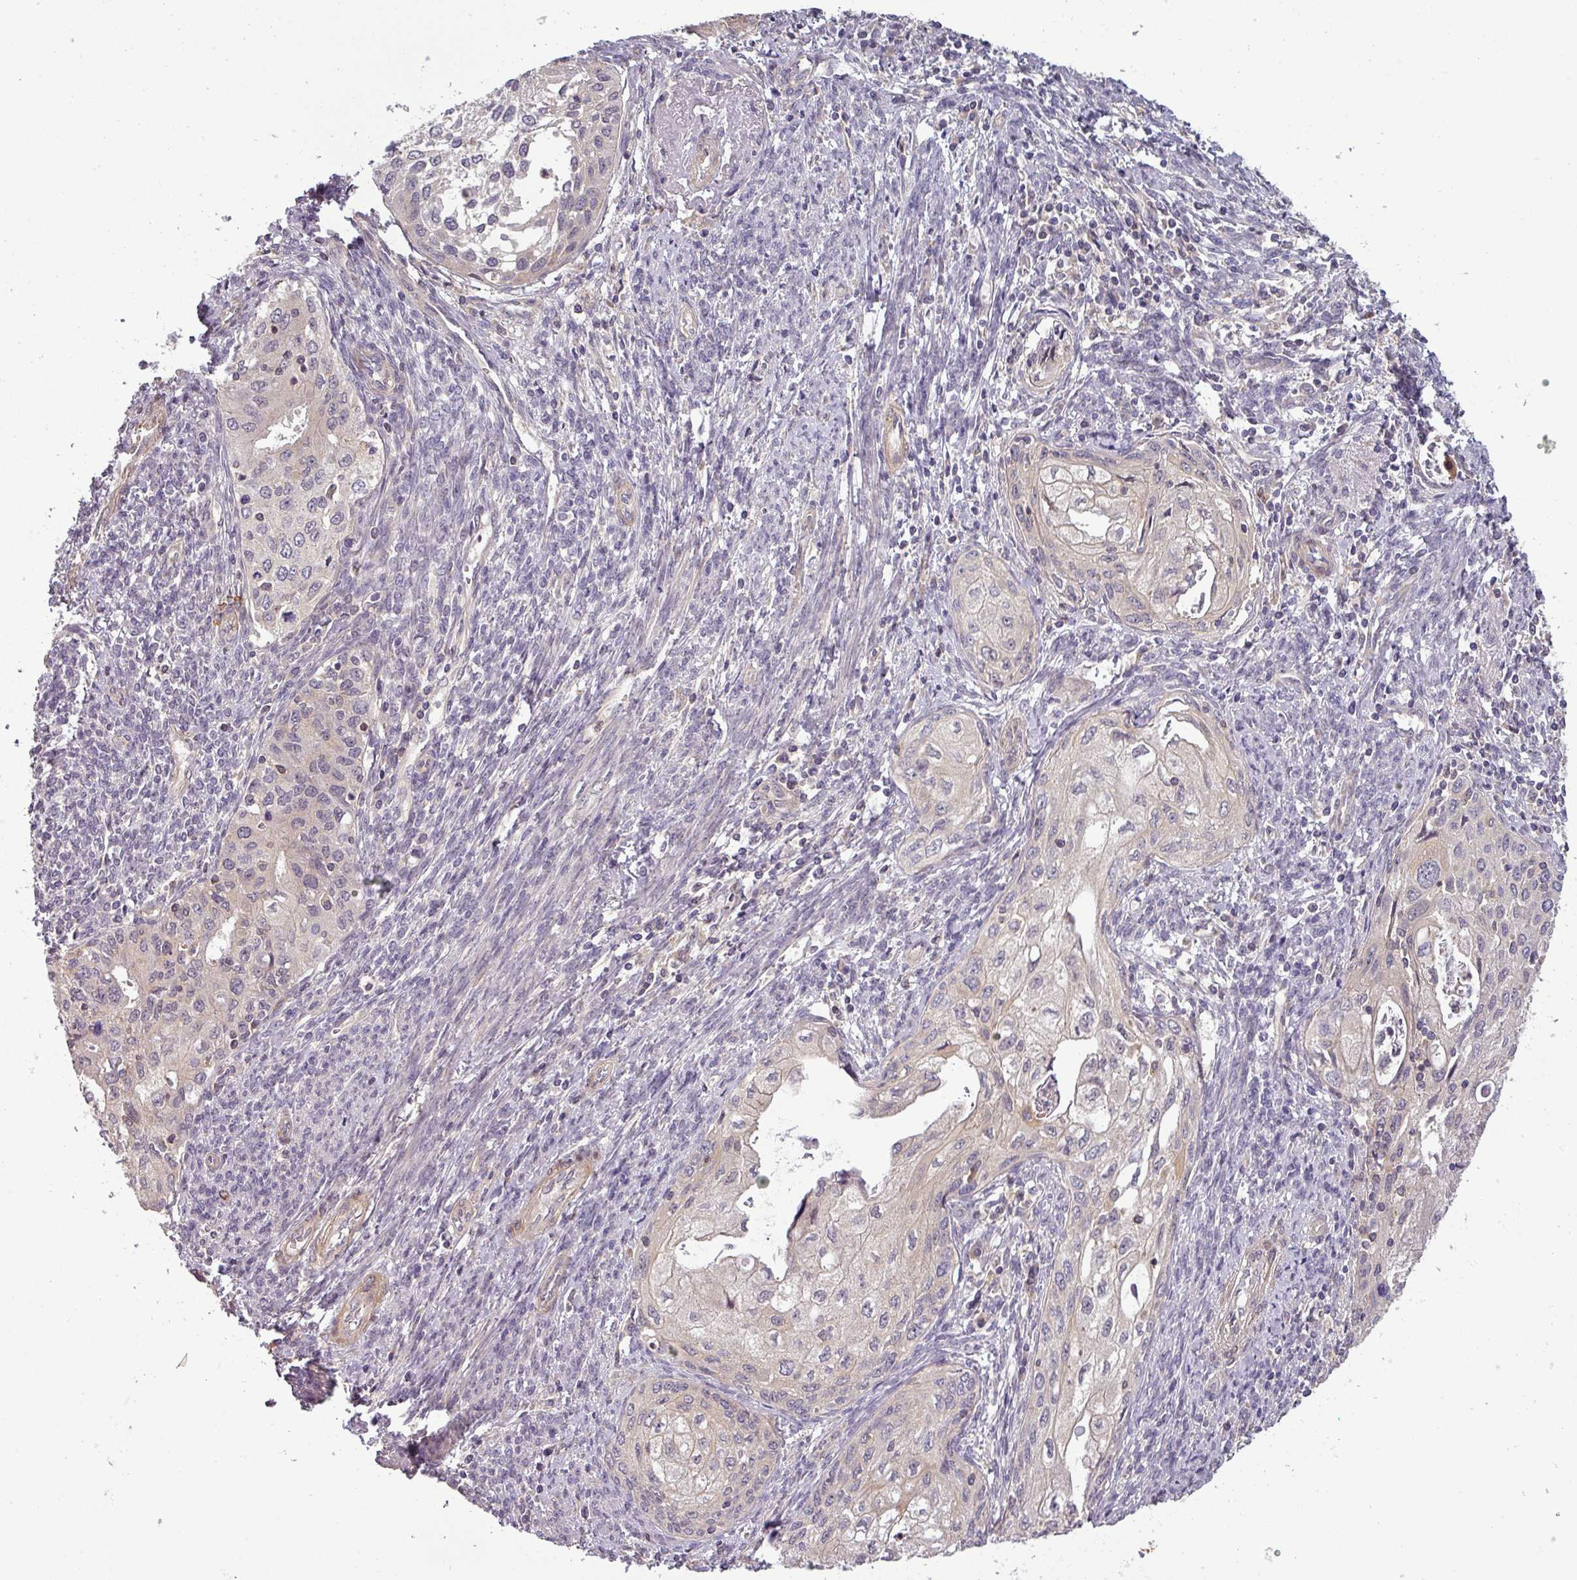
{"staining": {"intensity": "negative", "quantity": "none", "location": "none"}, "tissue": "cervical cancer", "cell_type": "Tumor cells", "image_type": "cancer", "snomed": [{"axis": "morphology", "description": "Squamous cell carcinoma, NOS"}, {"axis": "topography", "description": "Cervix"}], "caption": "High magnification brightfield microscopy of cervical squamous cell carcinoma stained with DAB (3,3'-diaminobenzidine) (brown) and counterstained with hematoxylin (blue): tumor cells show no significant positivity.", "gene": "NIN", "patient": {"sex": "female", "age": 67}}